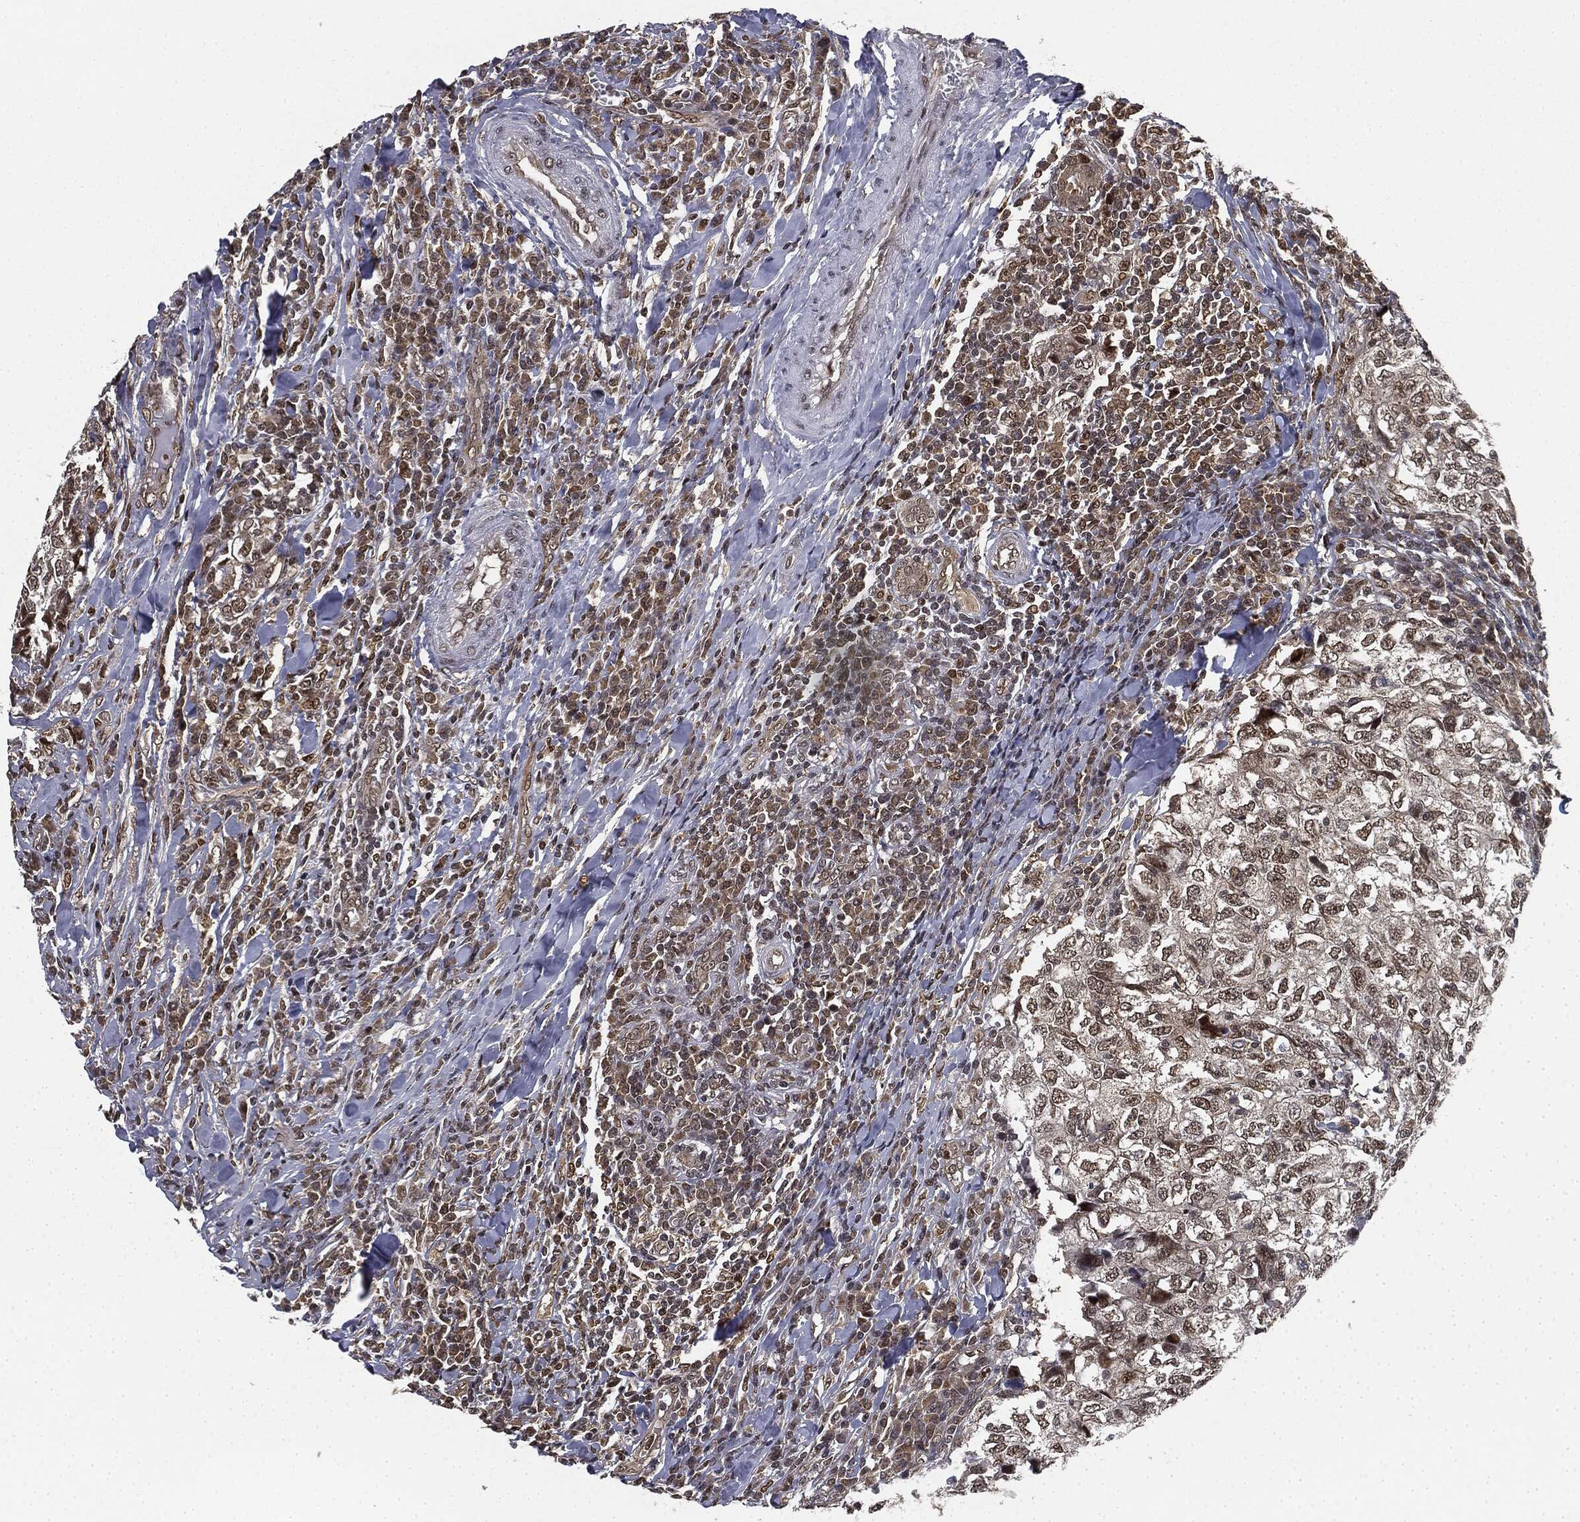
{"staining": {"intensity": "weak", "quantity": "25%-75%", "location": "nuclear"}, "tissue": "breast cancer", "cell_type": "Tumor cells", "image_type": "cancer", "snomed": [{"axis": "morphology", "description": "Duct carcinoma"}, {"axis": "topography", "description": "Breast"}], "caption": "A histopathology image of breast cancer stained for a protein exhibits weak nuclear brown staining in tumor cells. (brown staining indicates protein expression, while blue staining denotes nuclei).", "gene": "TBC1D22A", "patient": {"sex": "female", "age": 30}}